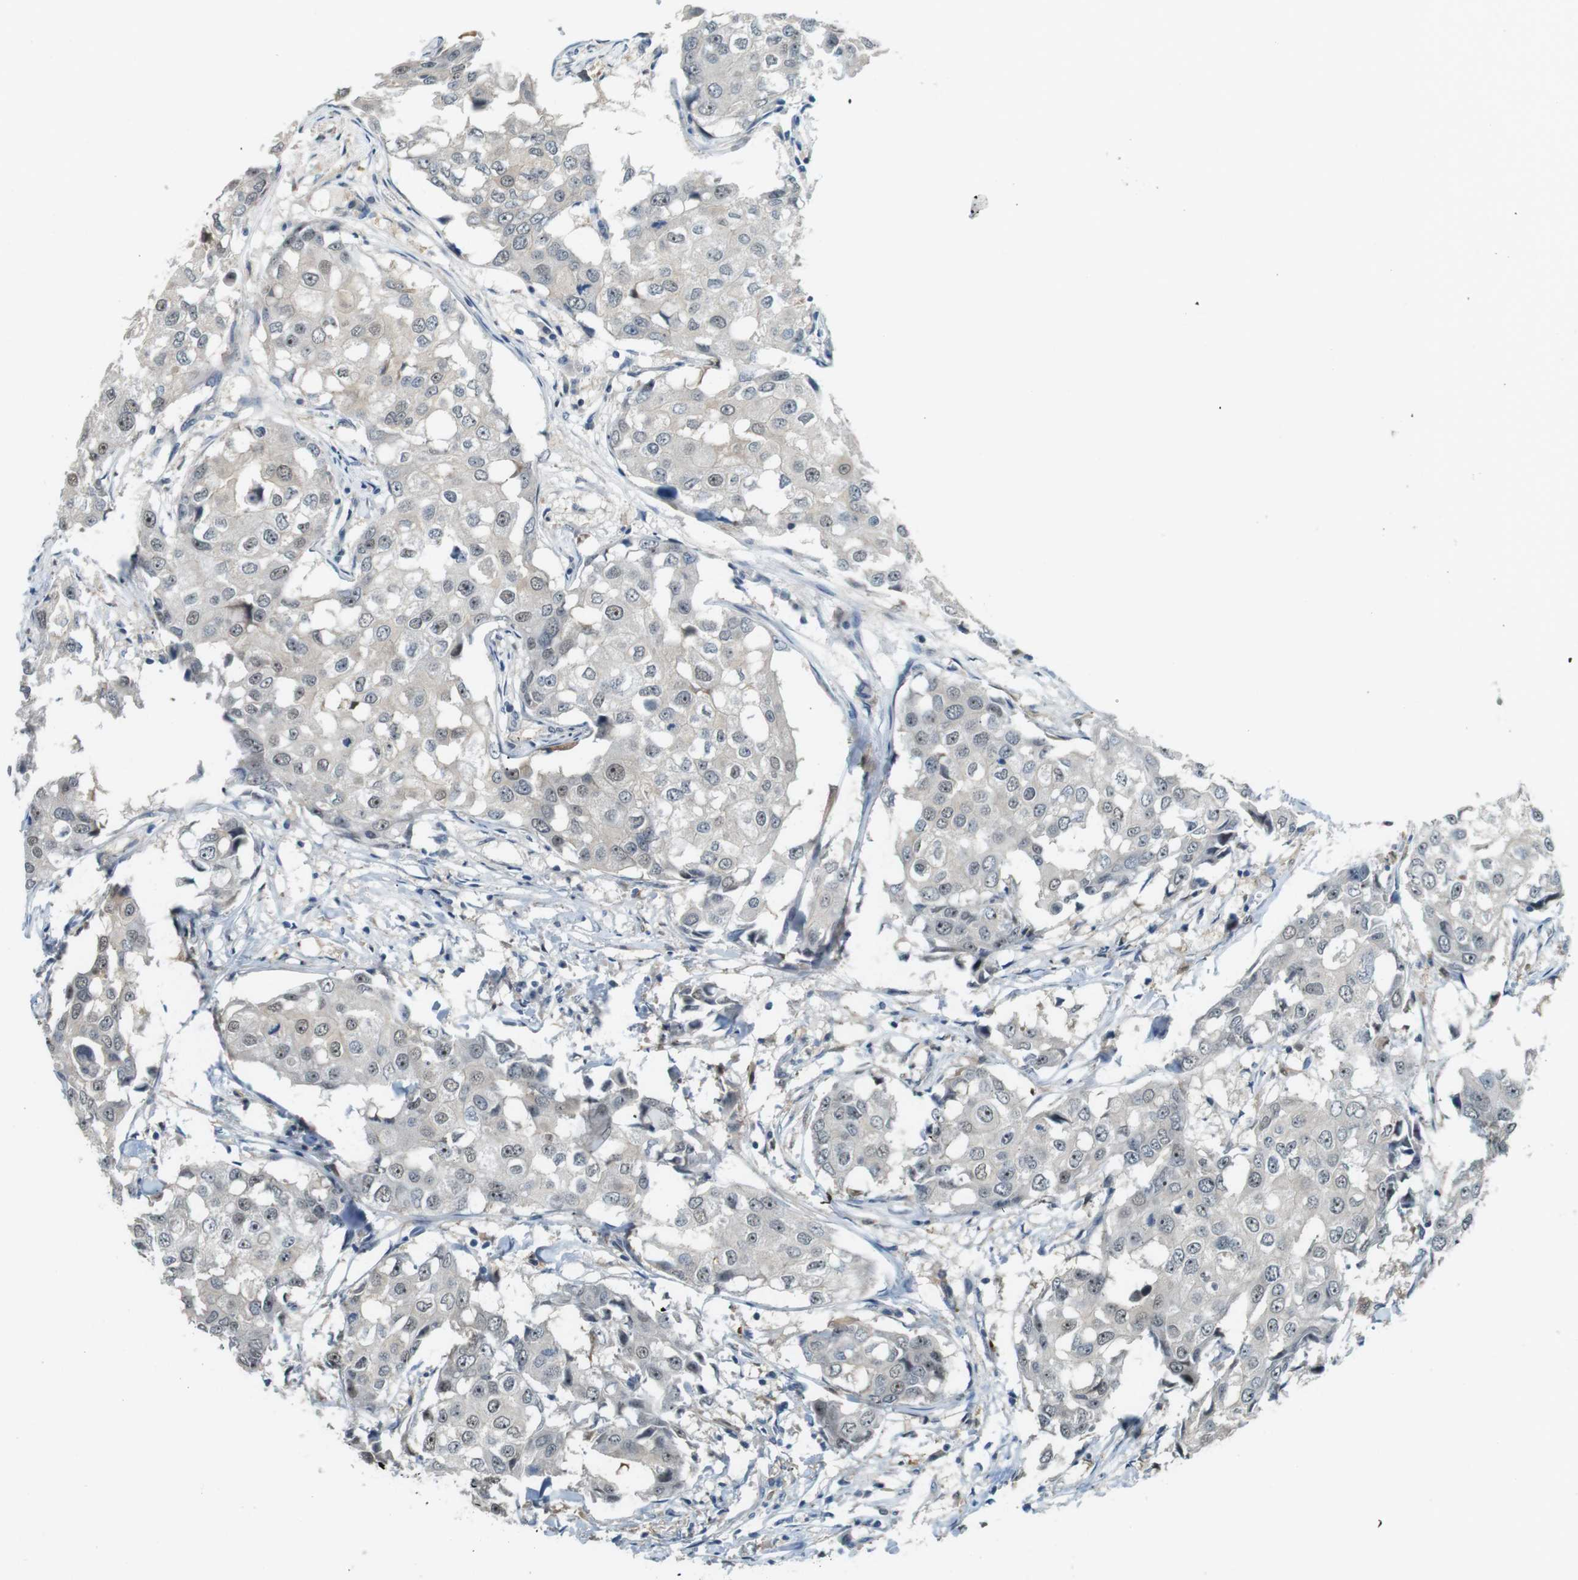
{"staining": {"intensity": "weak", "quantity": "<25%", "location": "nuclear"}, "tissue": "breast cancer", "cell_type": "Tumor cells", "image_type": "cancer", "snomed": [{"axis": "morphology", "description": "Duct carcinoma"}, {"axis": "topography", "description": "Breast"}], "caption": "Immunohistochemical staining of human invasive ductal carcinoma (breast) displays no significant staining in tumor cells. The staining was performed using DAB to visualize the protein expression in brown, while the nuclei were stained in blue with hematoxylin (Magnification: 20x).", "gene": "CDK14", "patient": {"sex": "female", "age": 27}}